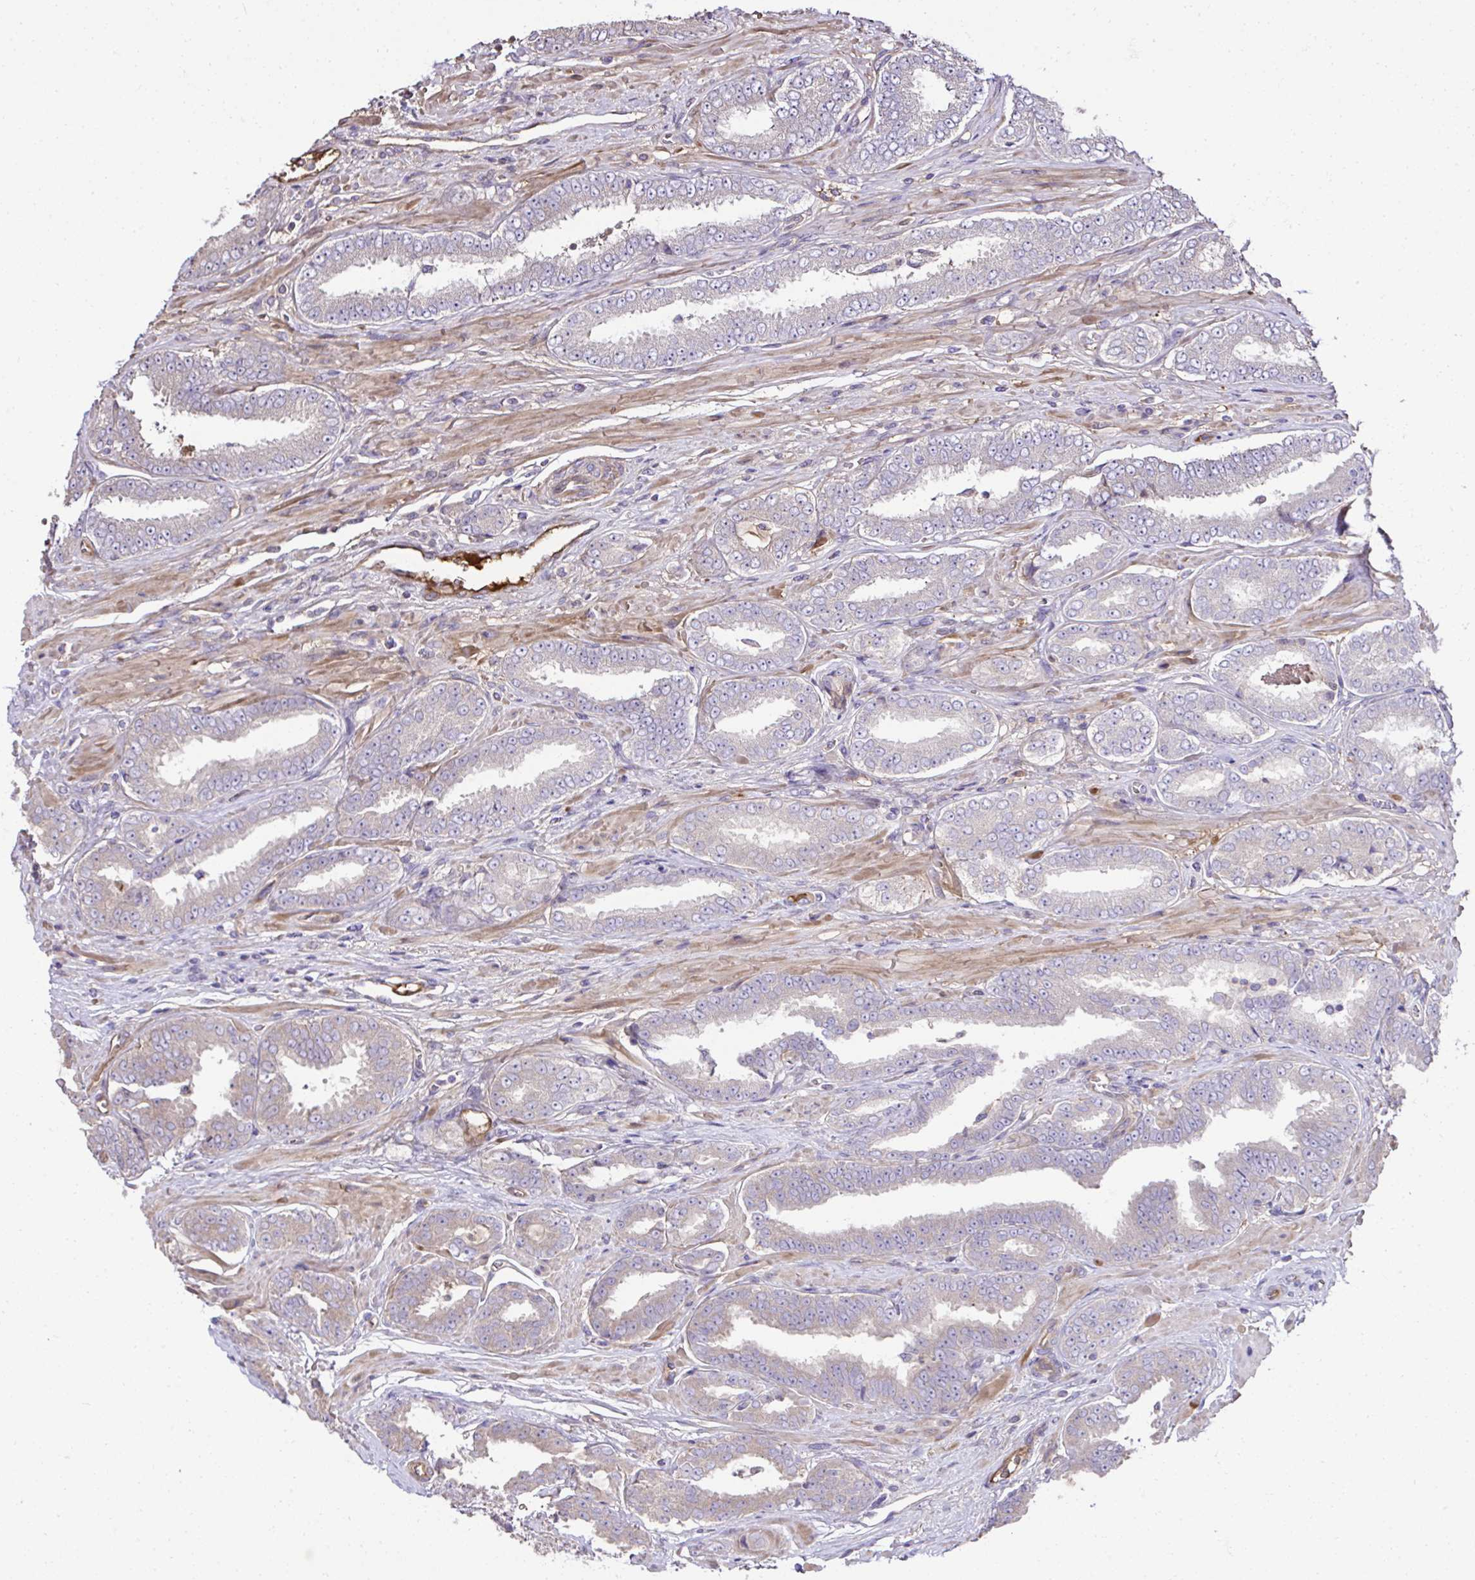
{"staining": {"intensity": "weak", "quantity": ">75%", "location": "cytoplasmic/membranous"}, "tissue": "prostate cancer", "cell_type": "Tumor cells", "image_type": "cancer", "snomed": [{"axis": "morphology", "description": "Adenocarcinoma, High grade"}, {"axis": "topography", "description": "Prostate"}], "caption": "Immunohistochemistry micrograph of prostate adenocarcinoma (high-grade) stained for a protein (brown), which demonstrates low levels of weak cytoplasmic/membranous expression in about >75% of tumor cells.", "gene": "CCDC85C", "patient": {"sex": "male", "age": 72}}